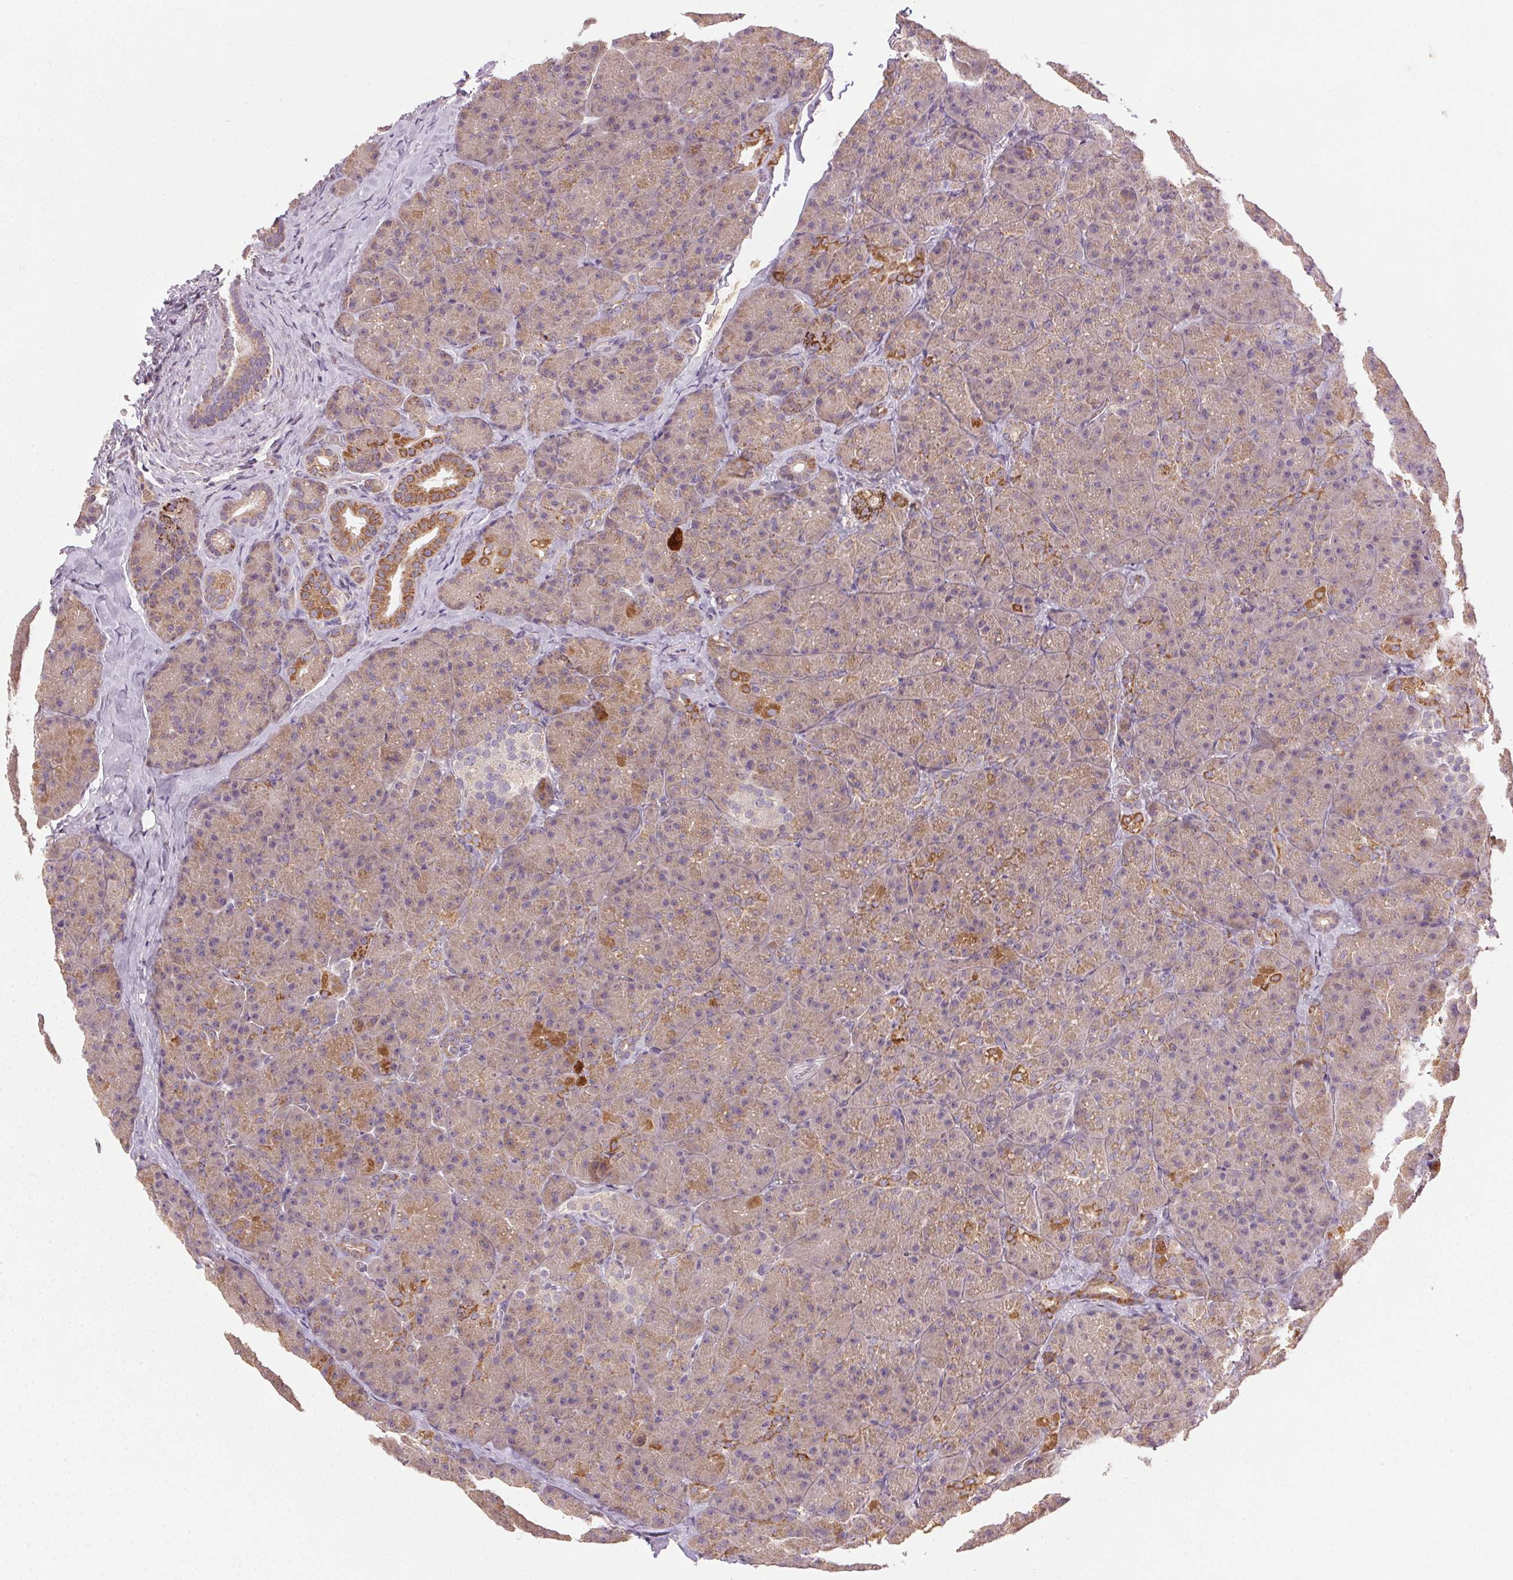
{"staining": {"intensity": "strong", "quantity": "<25%", "location": "cytoplasmic/membranous"}, "tissue": "pancreas", "cell_type": "Exocrine glandular cells", "image_type": "normal", "snomed": [{"axis": "morphology", "description": "Normal tissue, NOS"}, {"axis": "topography", "description": "Pancreas"}], "caption": "Pancreas stained with DAB immunohistochemistry displays medium levels of strong cytoplasmic/membranous positivity in about <25% of exocrine glandular cells.", "gene": "REP15", "patient": {"sex": "male", "age": 57}}